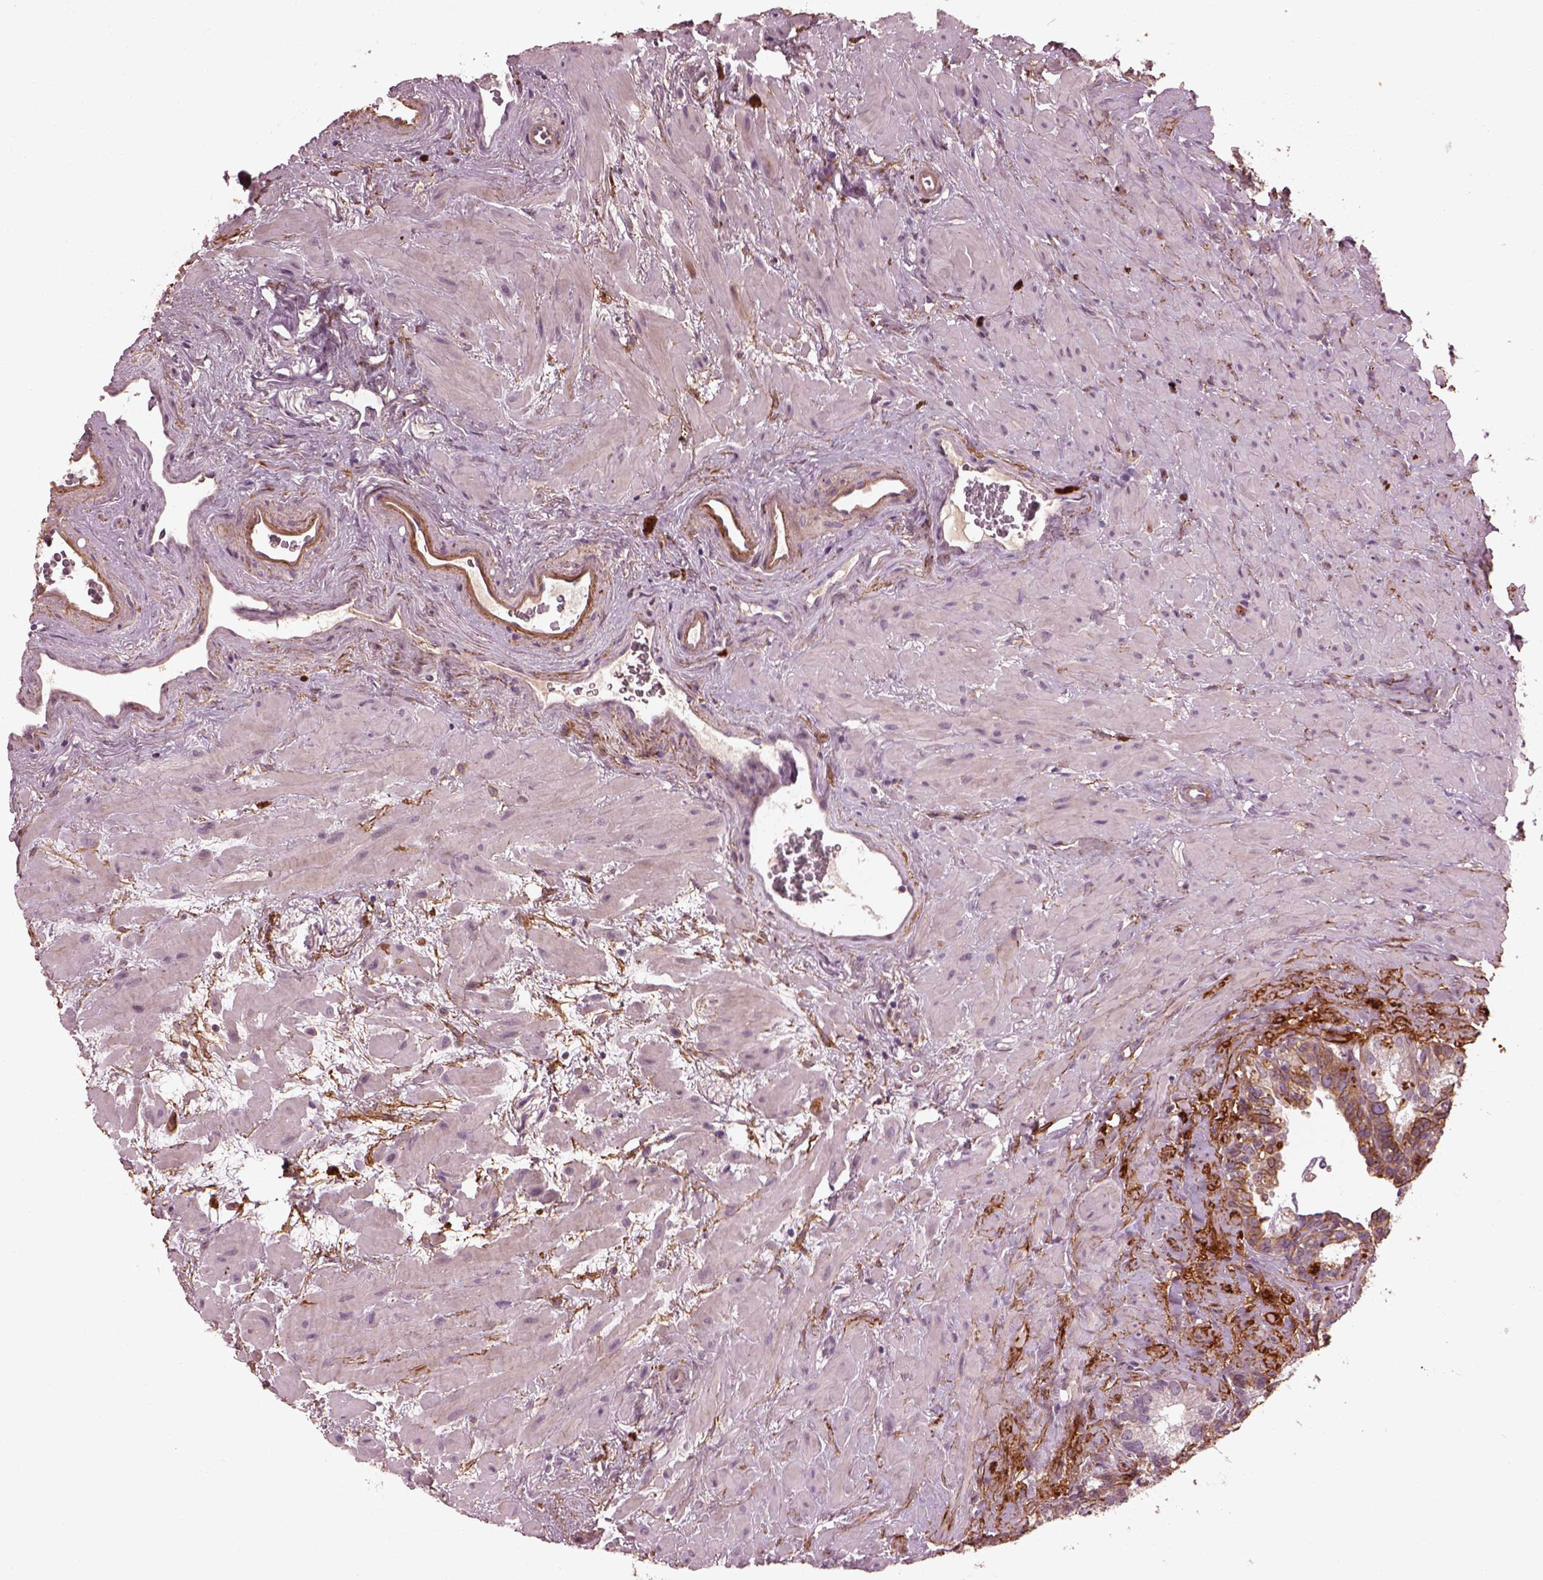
{"staining": {"intensity": "moderate", "quantity": "25%-75%", "location": "cytoplasmic/membranous"}, "tissue": "seminal vesicle", "cell_type": "Glandular cells", "image_type": "normal", "snomed": [{"axis": "morphology", "description": "Normal tissue, NOS"}, {"axis": "topography", "description": "Seminal veicle"}], "caption": "Protein analysis of normal seminal vesicle demonstrates moderate cytoplasmic/membranous staining in approximately 25%-75% of glandular cells.", "gene": "EFEMP1", "patient": {"sex": "male", "age": 71}}